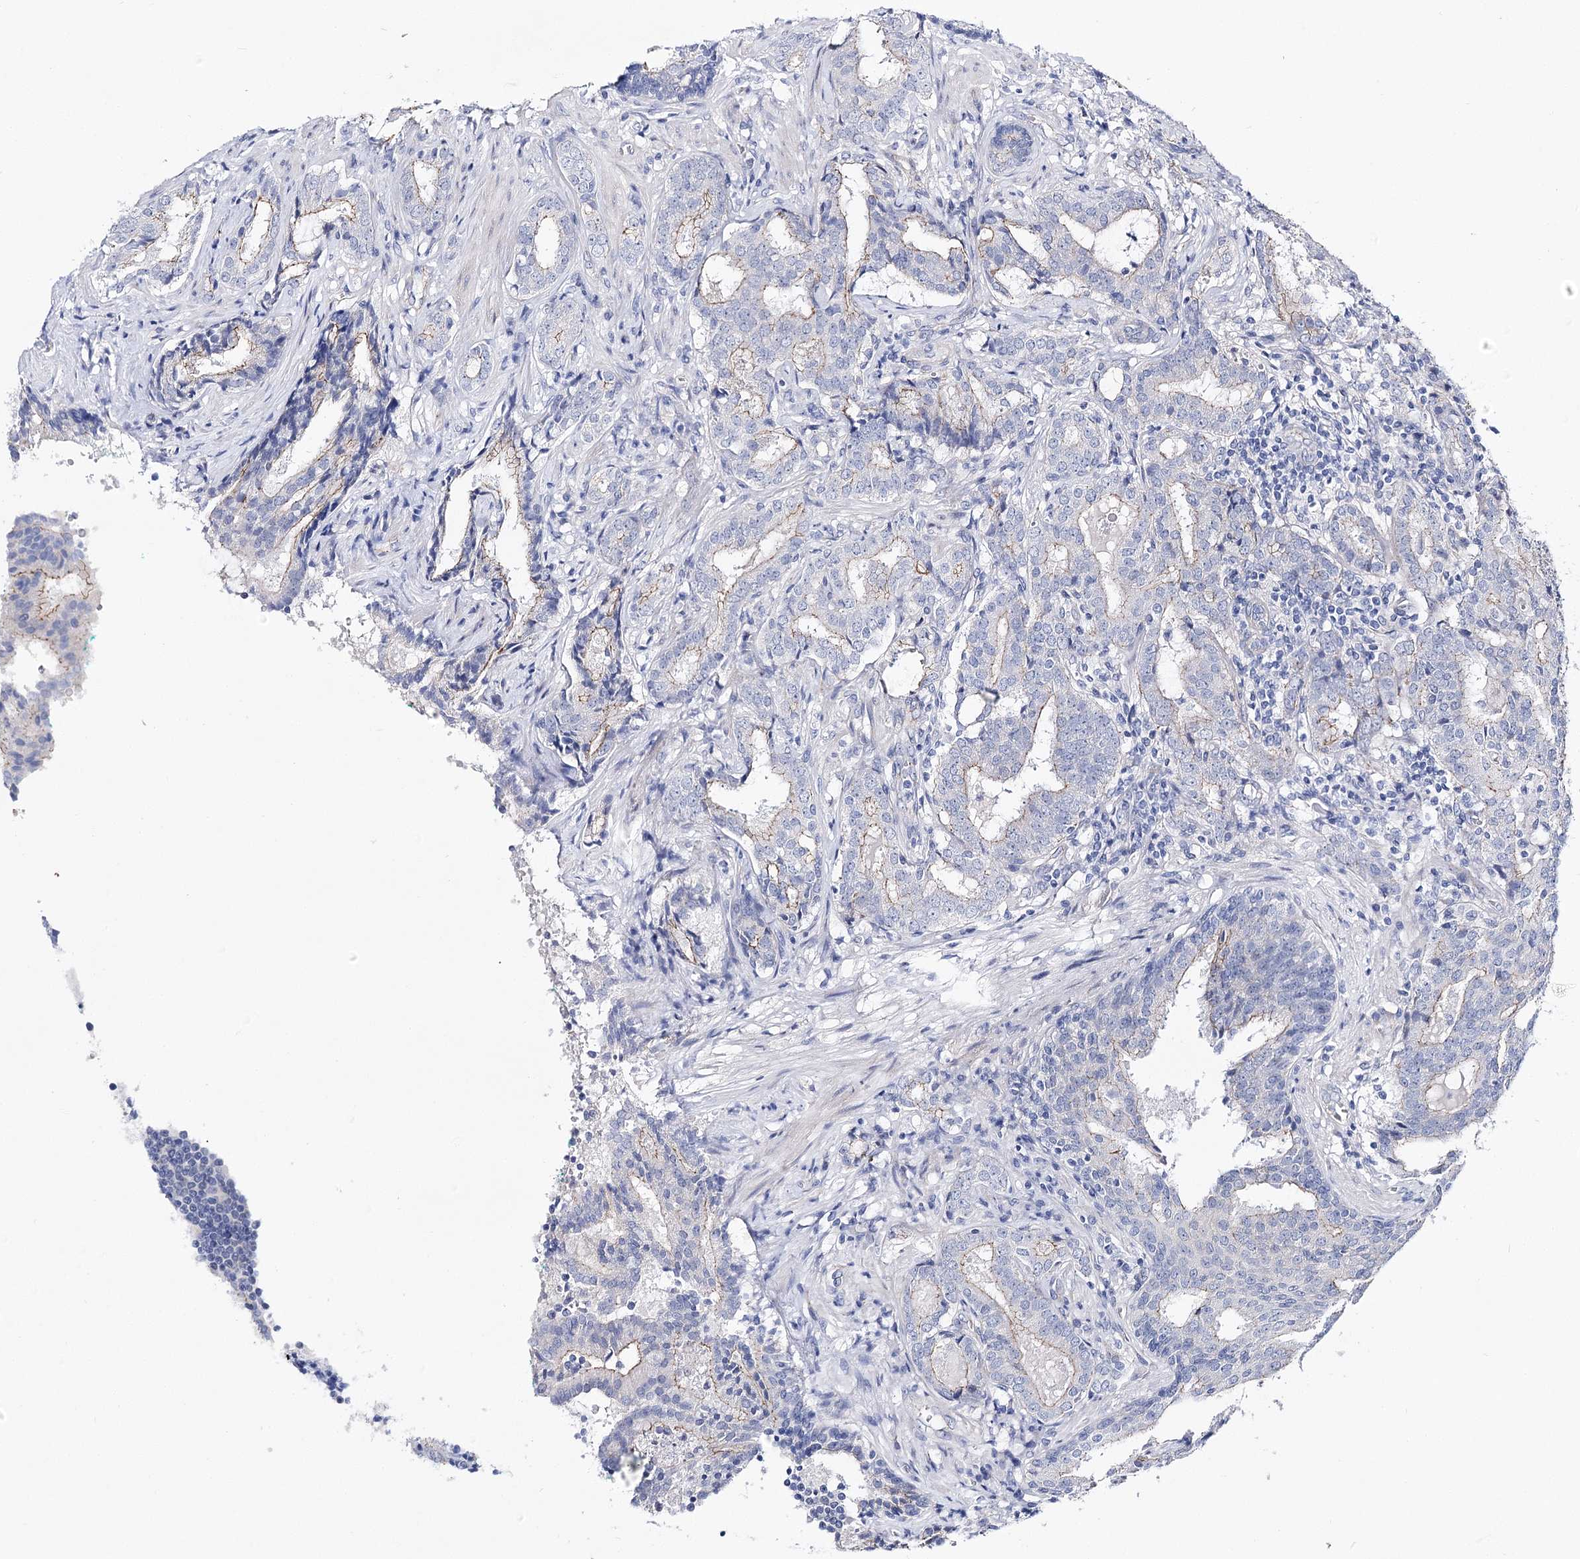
{"staining": {"intensity": "weak", "quantity": "<25%", "location": "cytoplasmic/membranous"}, "tissue": "prostate cancer", "cell_type": "Tumor cells", "image_type": "cancer", "snomed": [{"axis": "morphology", "description": "Adenocarcinoma, High grade"}, {"axis": "topography", "description": "Prostate"}], "caption": "Adenocarcinoma (high-grade) (prostate) stained for a protein using immunohistochemistry shows no staining tumor cells.", "gene": "NRAP", "patient": {"sex": "male", "age": 63}}